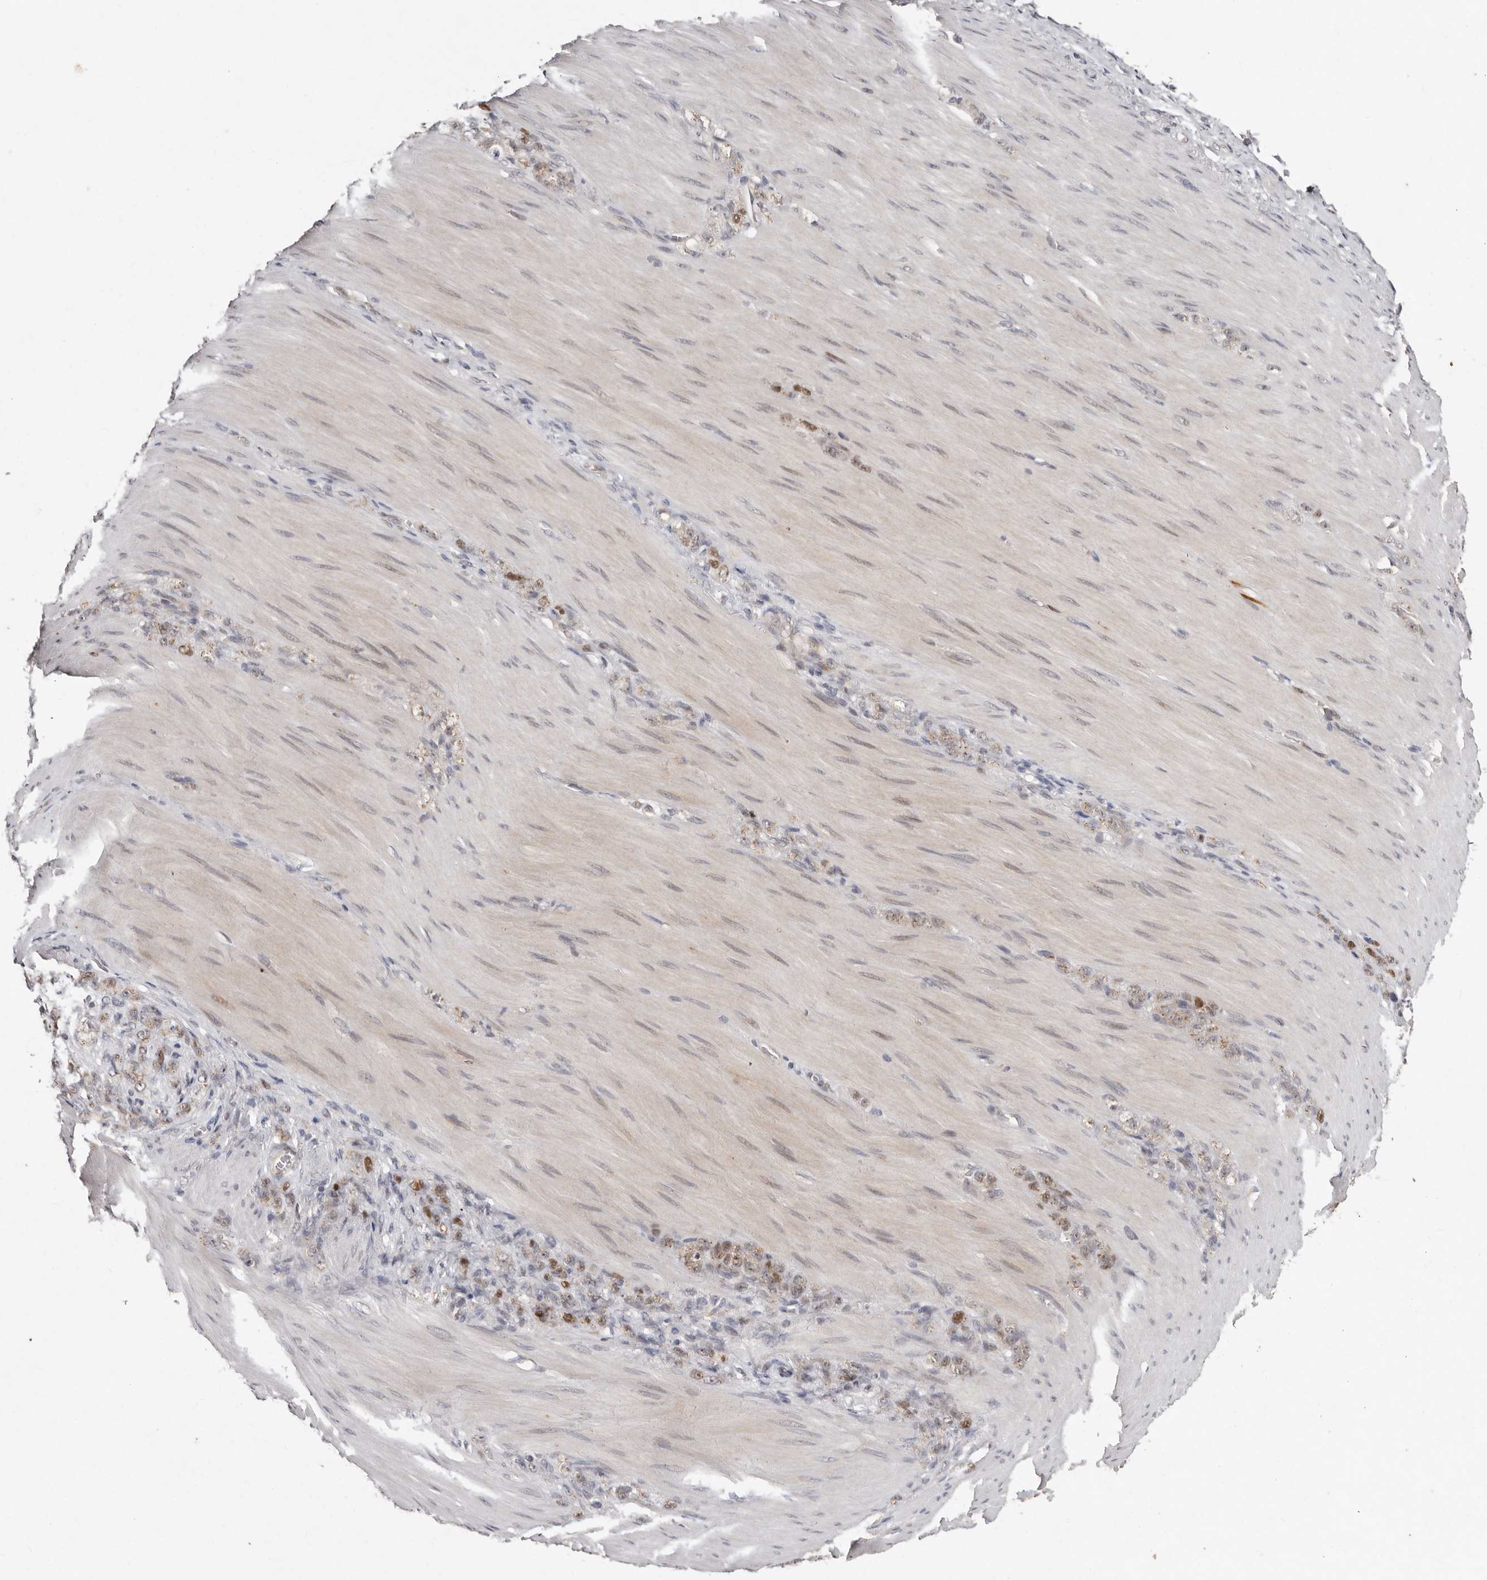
{"staining": {"intensity": "moderate", "quantity": ">75%", "location": "nuclear"}, "tissue": "stomach cancer", "cell_type": "Tumor cells", "image_type": "cancer", "snomed": [{"axis": "morphology", "description": "Normal tissue, NOS"}, {"axis": "morphology", "description": "Adenocarcinoma, NOS"}, {"axis": "topography", "description": "Stomach"}], "caption": "Protein expression analysis of stomach adenocarcinoma demonstrates moderate nuclear positivity in about >75% of tumor cells.", "gene": "KLF7", "patient": {"sex": "male", "age": 82}}